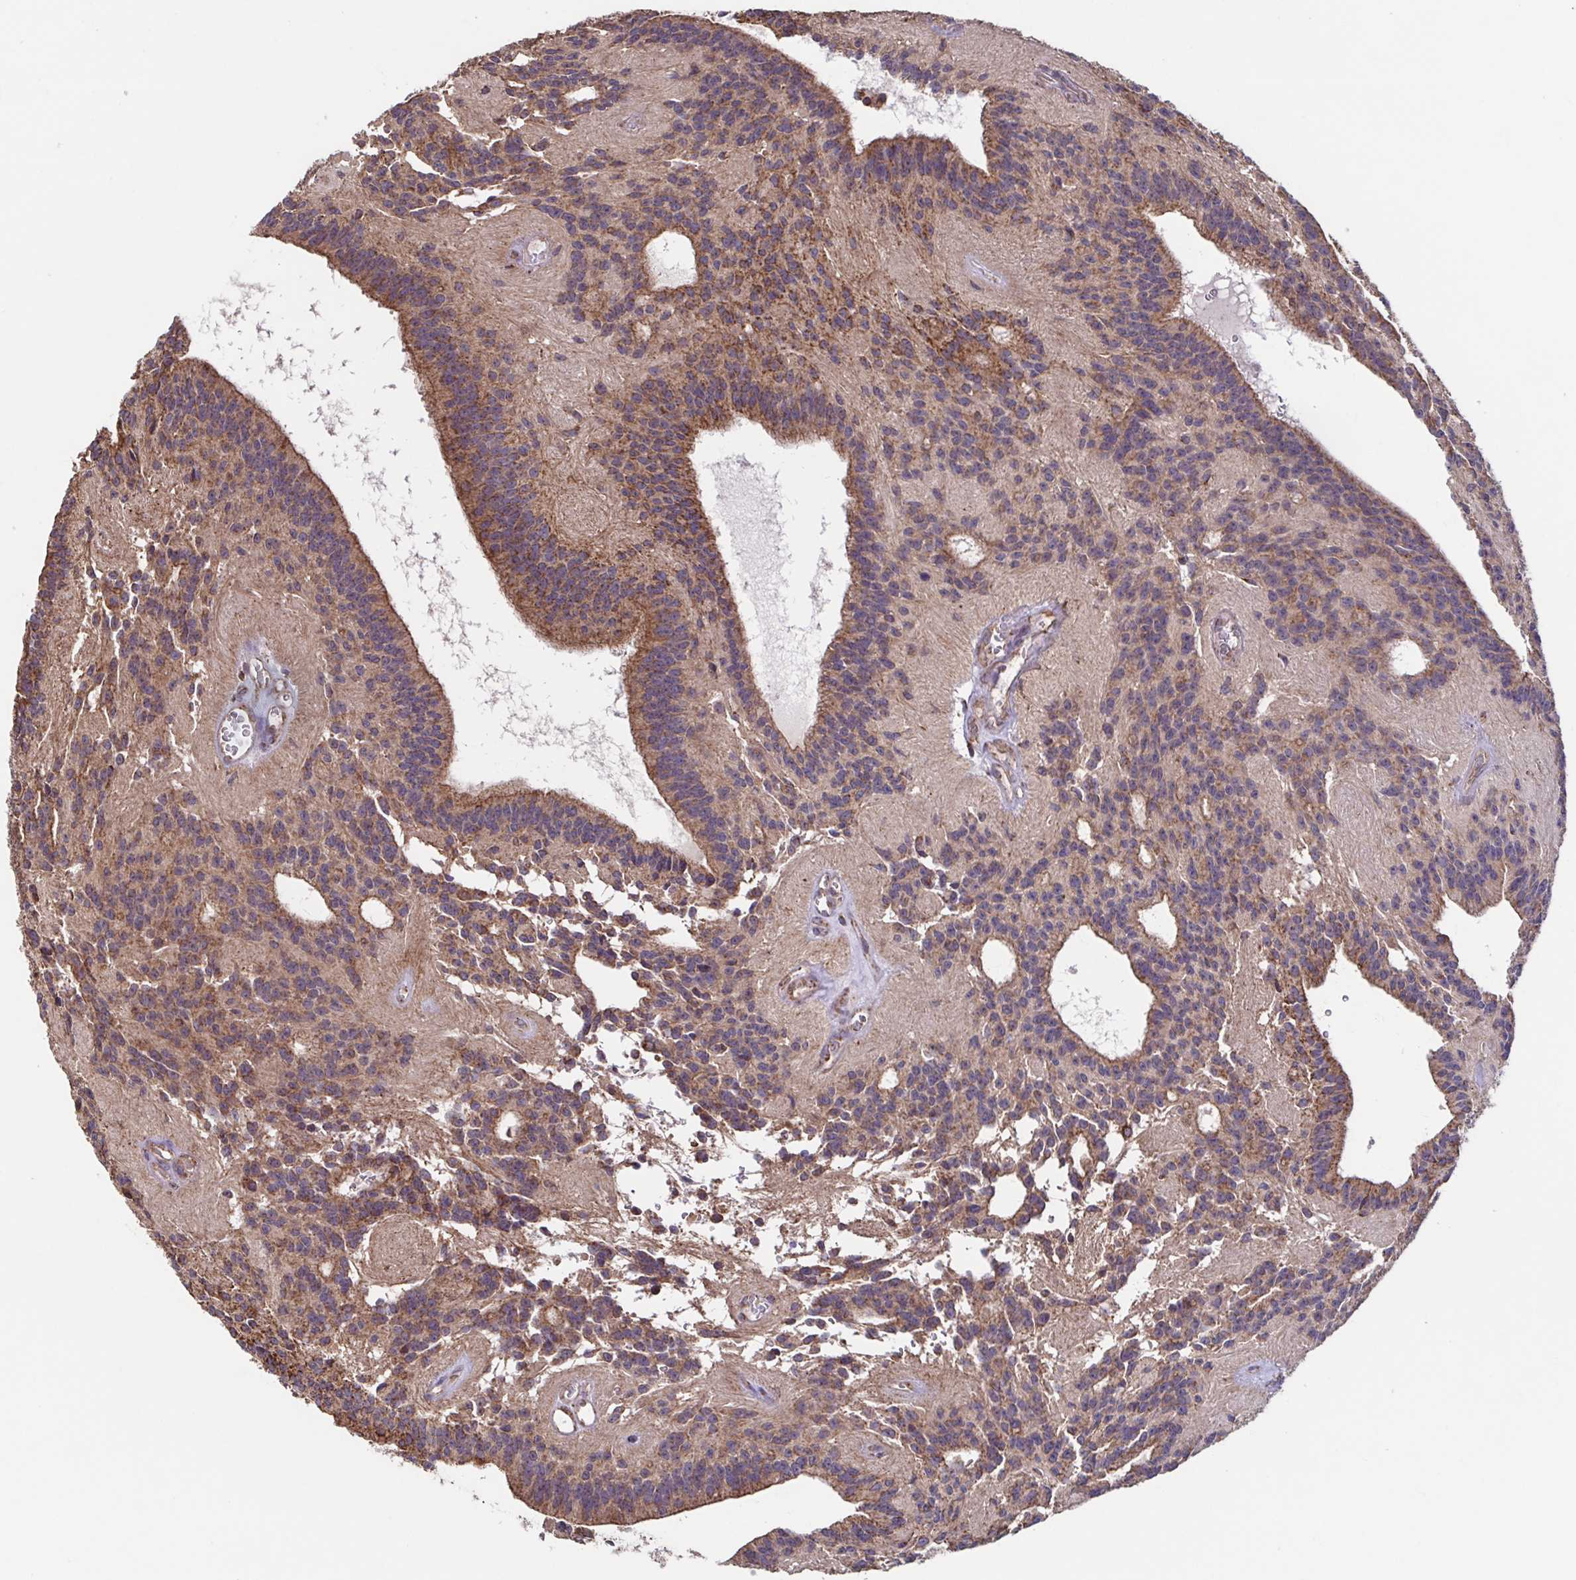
{"staining": {"intensity": "moderate", "quantity": ">75%", "location": "cytoplasmic/membranous"}, "tissue": "glioma", "cell_type": "Tumor cells", "image_type": "cancer", "snomed": [{"axis": "morphology", "description": "Glioma, malignant, Low grade"}, {"axis": "topography", "description": "Brain"}], "caption": "An IHC photomicrograph of tumor tissue is shown. Protein staining in brown highlights moderate cytoplasmic/membranous positivity in malignant glioma (low-grade) within tumor cells. Using DAB (brown) and hematoxylin (blue) stains, captured at high magnification using brightfield microscopy.", "gene": "DIP2B", "patient": {"sex": "male", "age": 31}}